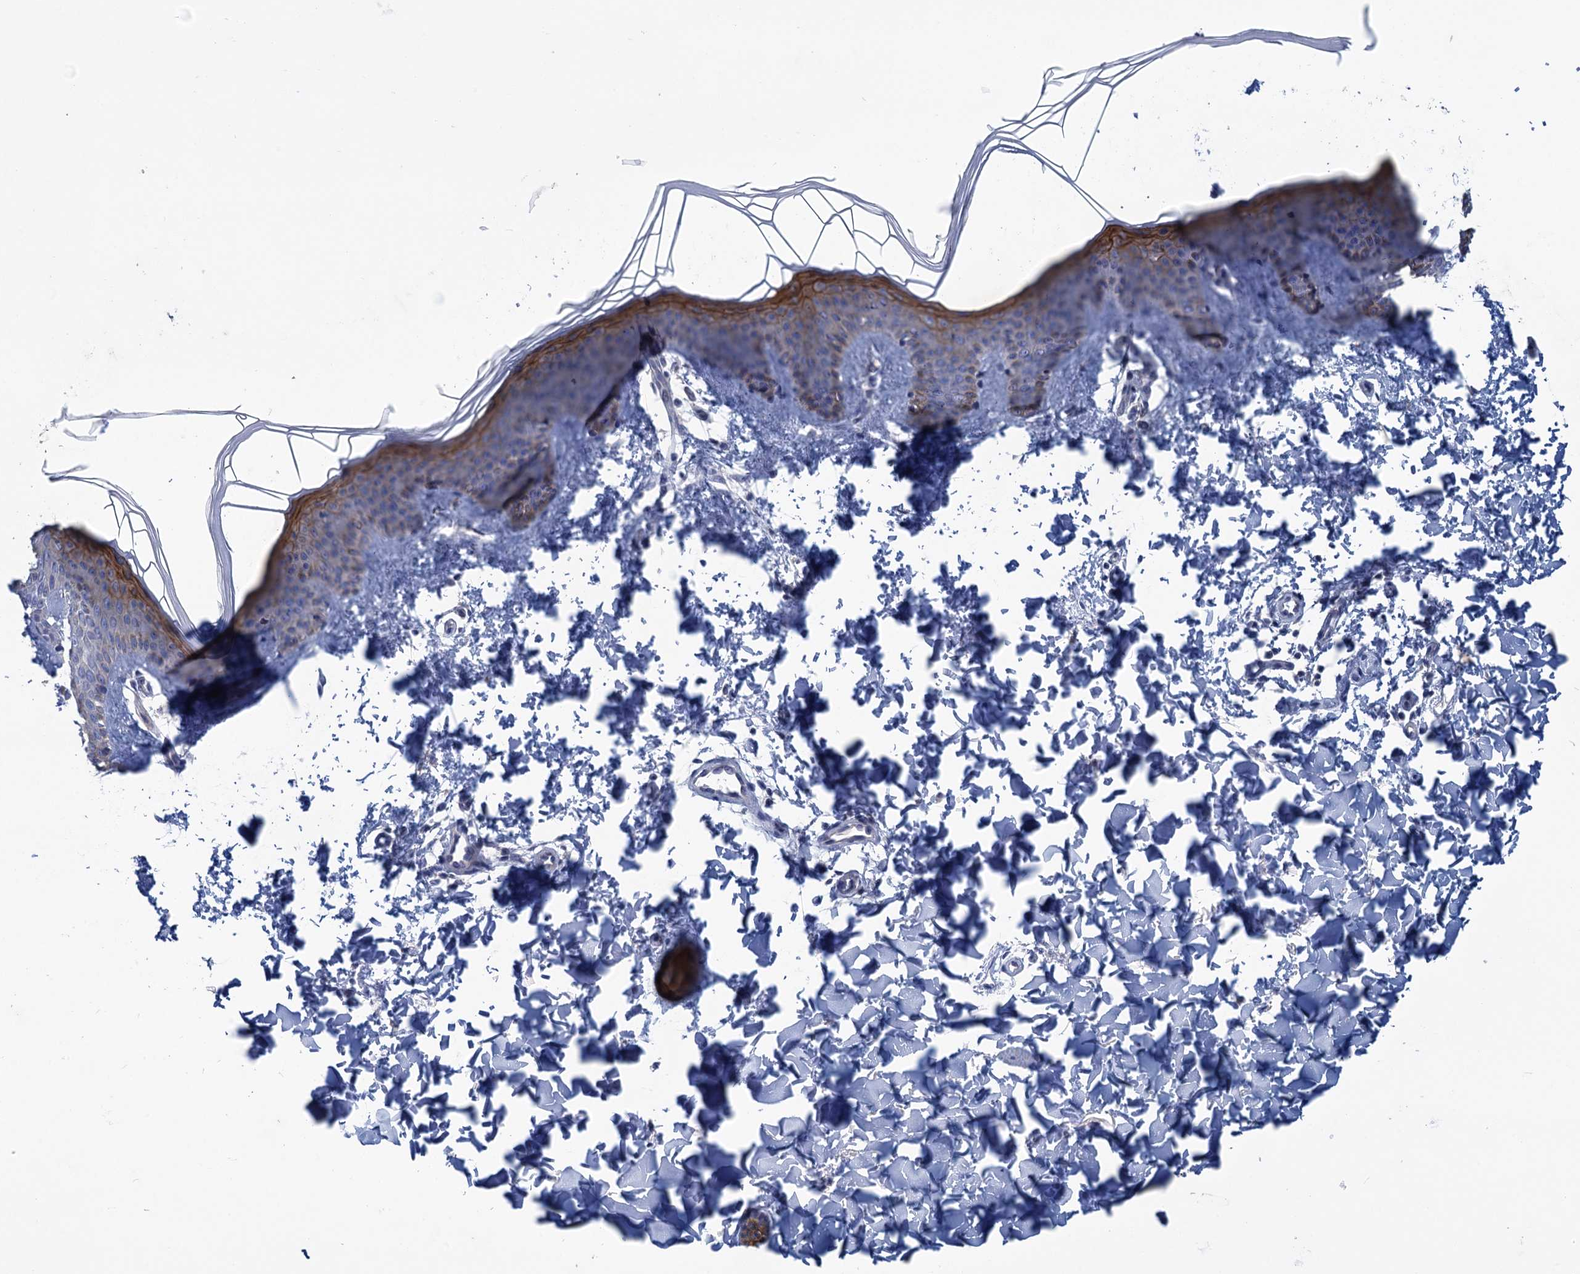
{"staining": {"intensity": "negative", "quantity": "none", "location": "none"}, "tissue": "skin", "cell_type": "Fibroblasts", "image_type": "normal", "snomed": [{"axis": "morphology", "description": "Normal tissue, NOS"}, {"axis": "topography", "description": "Skin"}], "caption": "The immunohistochemistry (IHC) micrograph has no significant expression in fibroblasts of skin.", "gene": "SCEL", "patient": {"sex": "male", "age": 36}}